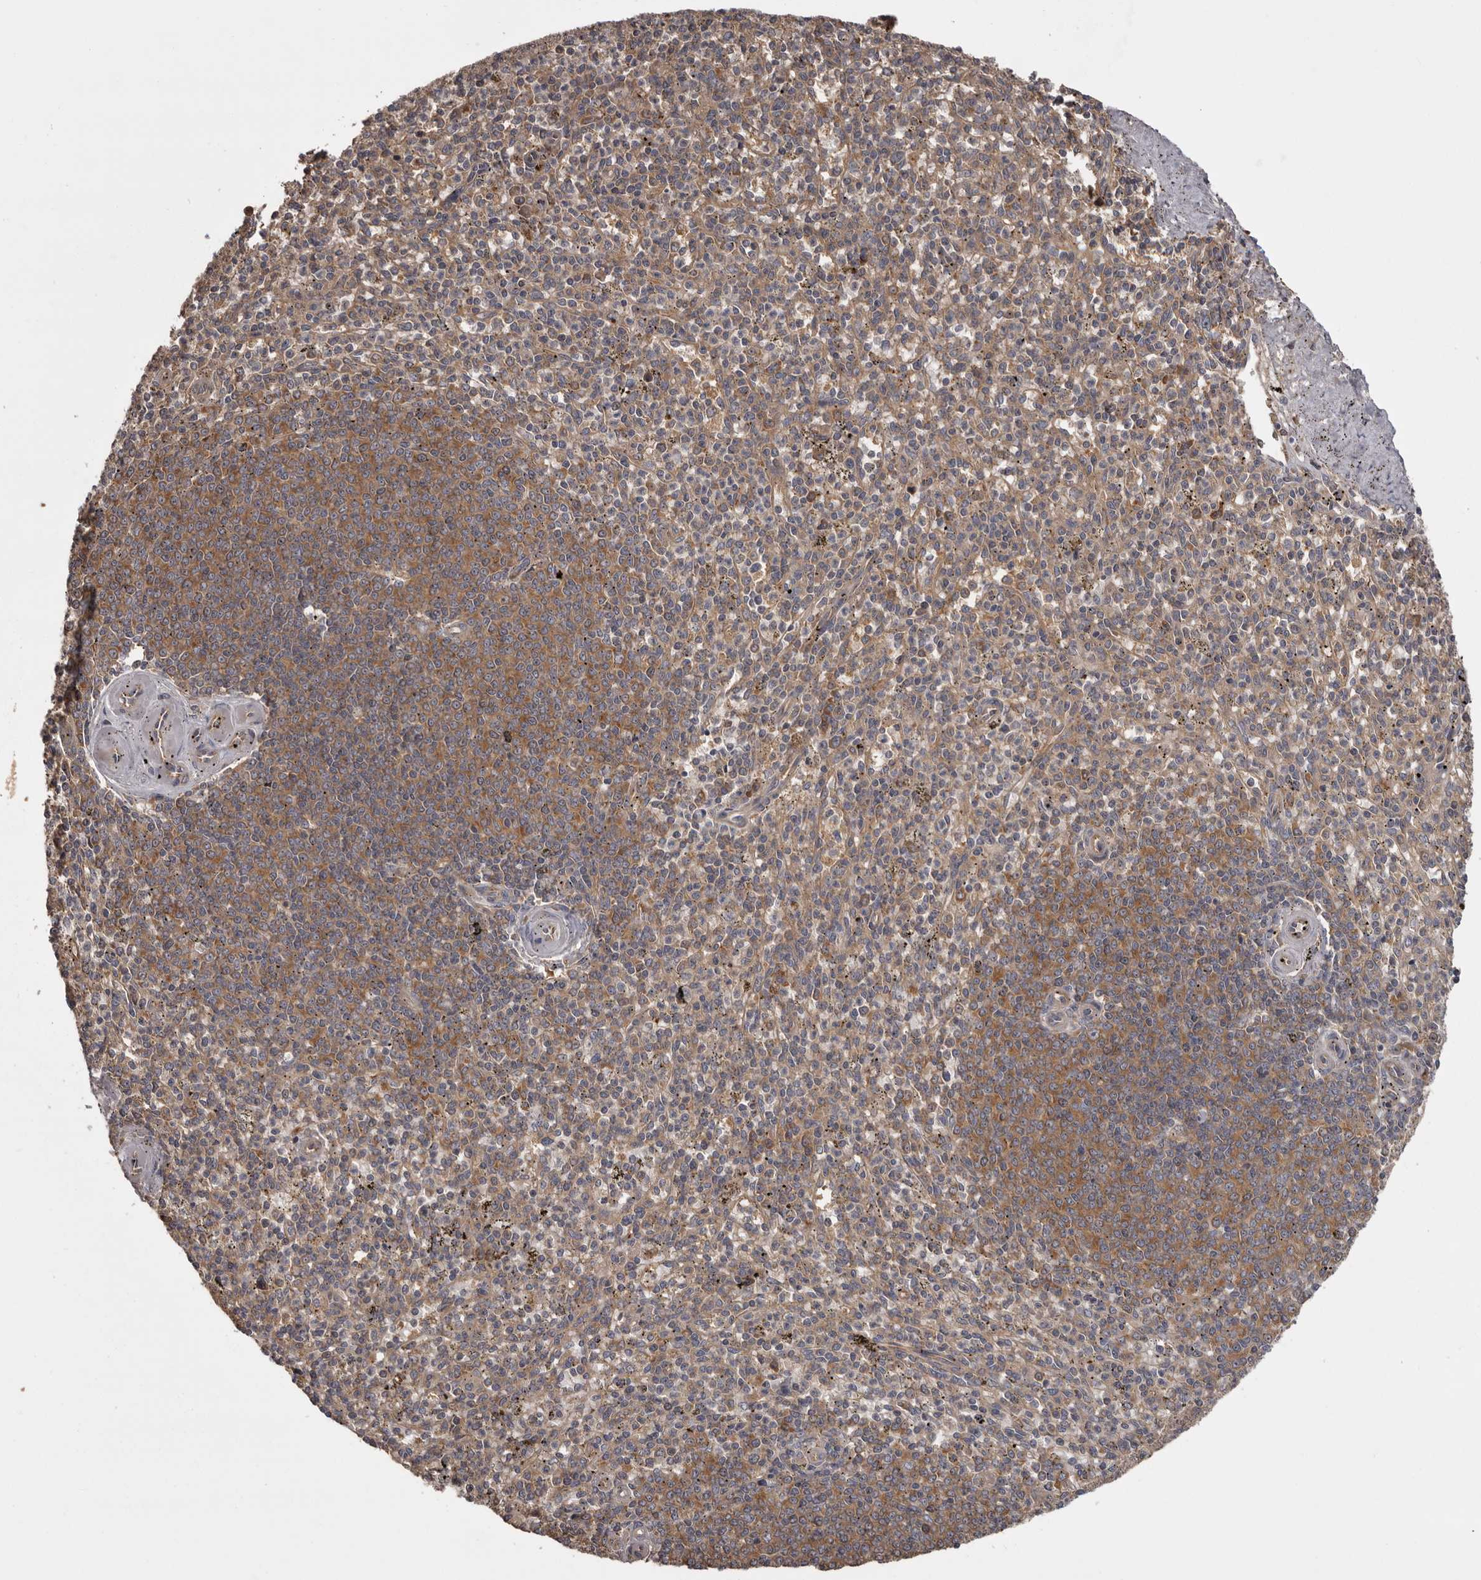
{"staining": {"intensity": "weak", "quantity": "<25%", "location": "cytoplasmic/membranous"}, "tissue": "spleen", "cell_type": "Cells in red pulp", "image_type": "normal", "snomed": [{"axis": "morphology", "description": "Normal tissue, NOS"}, {"axis": "topography", "description": "Spleen"}], "caption": "IHC photomicrograph of normal spleen stained for a protein (brown), which demonstrates no staining in cells in red pulp. Nuclei are stained in blue.", "gene": "DARS1", "patient": {"sex": "male", "age": 72}}